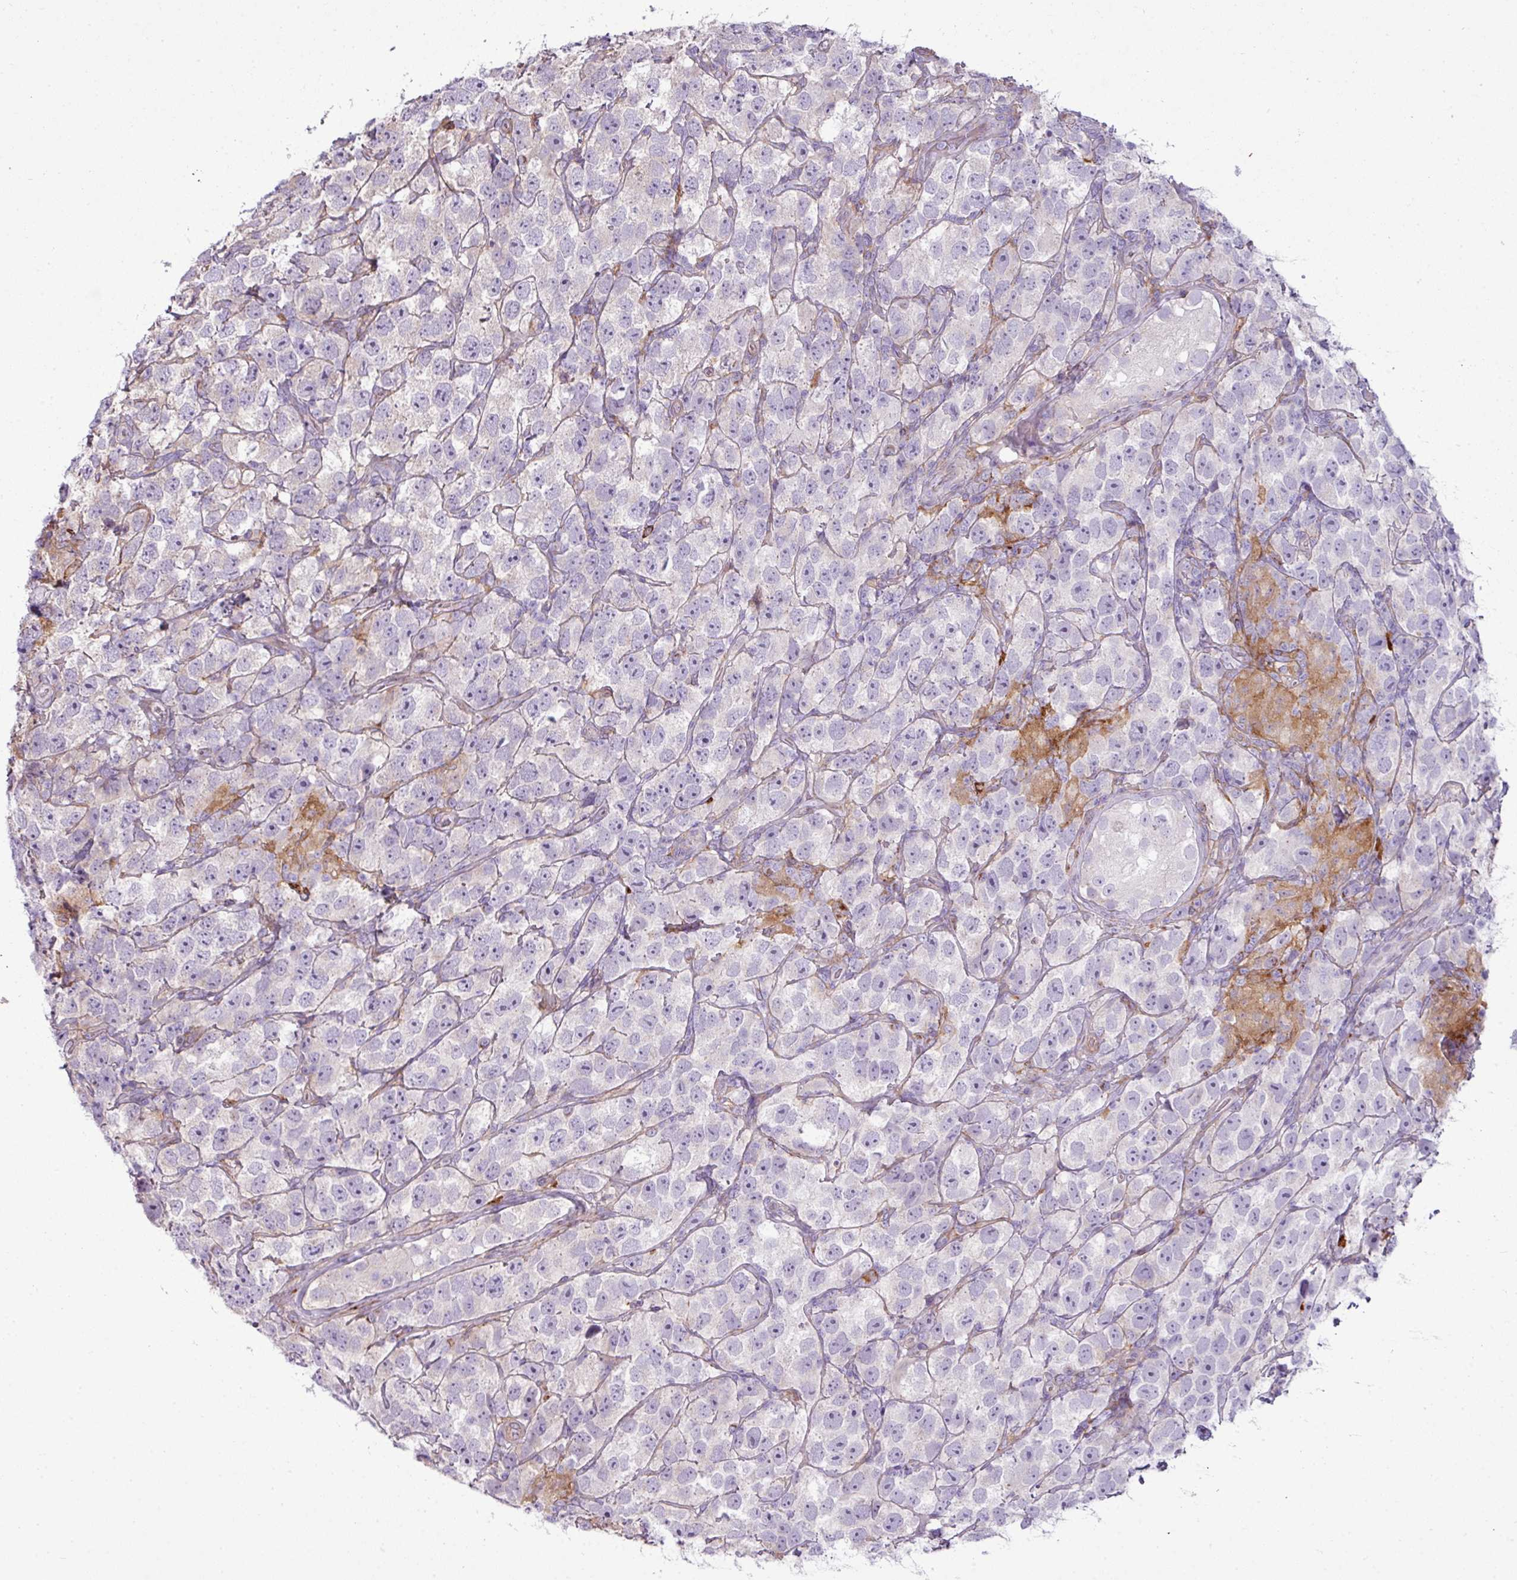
{"staining": {"intensity": "negative", "quantity": "none", "location": "none"}, "tissue": "testis cancer", "cell_type": "Tumor cells", "image_type": "cancer", "snomed": [{"axis": "morphology", "description": "Seminoma, NOS"}, {"axis": "topography", "description": "Testis"}], "caption": "Immunohistochemistry image of neoplastic tissue: seminoma (testis) stained with DAB shows no significant protein staining in tumor cells.", "gene": "COL8A1", "patient": {"sex": "male", "age": 26}}